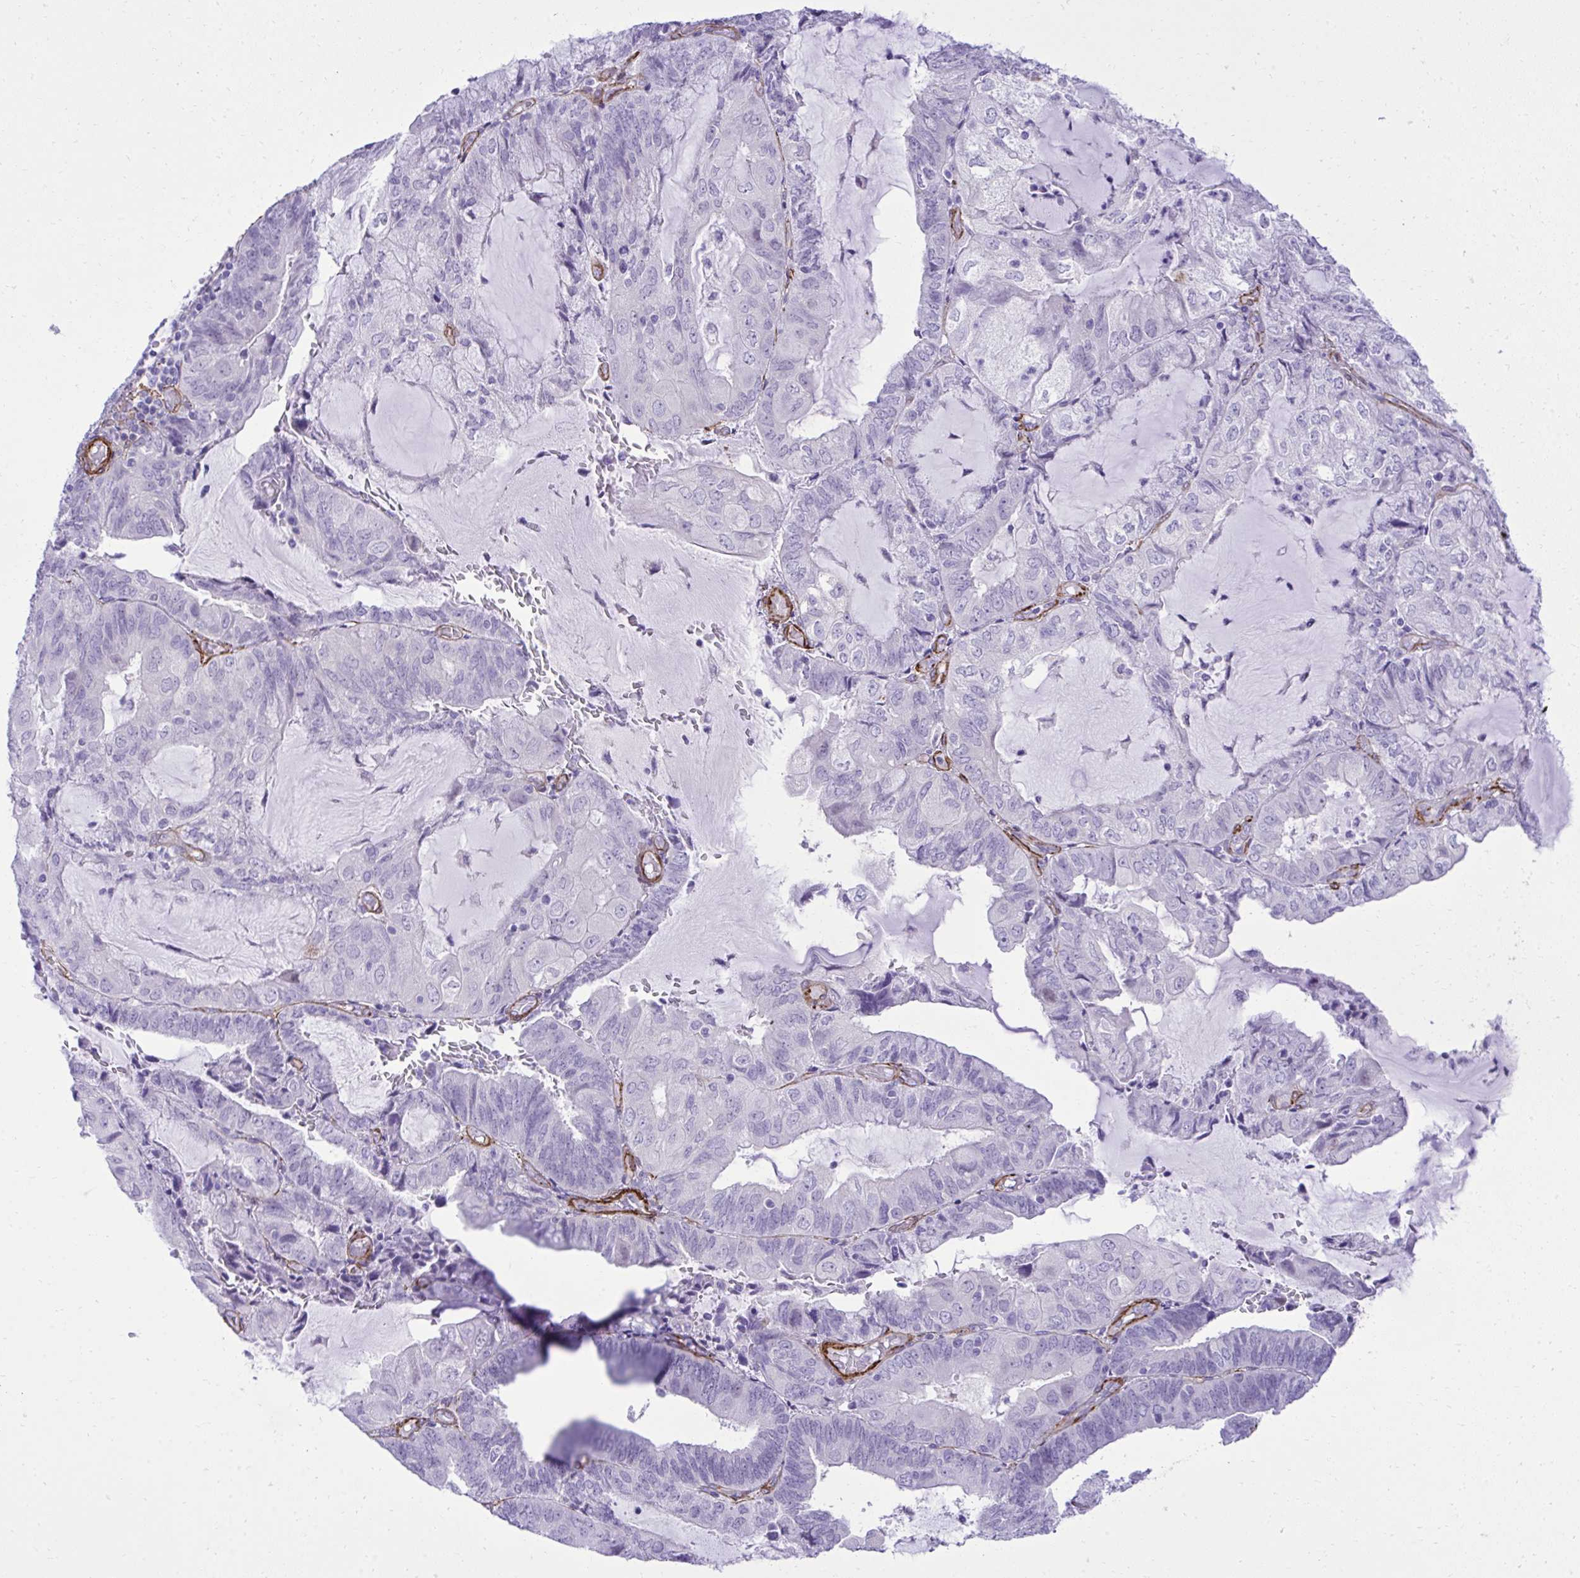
{"staining": {"intensity": "negative", "quantity": "none", "location": "none"}, "tissue": "endometrial cancer", "cell_type": "Tumor cells", "image_type": "cancer", "snomed": [{"axis": "morphology", "description": "Adenocarcinoma, NOS"}, {"axis": "topography", "description": "Endometrium"}], "caption": "Image shows no protein staining in tumor cells of adenocarcinoma (endometrial) tissue.", "gene": "PITPNM3", "patient": {"sex": "female", "age": 81}}